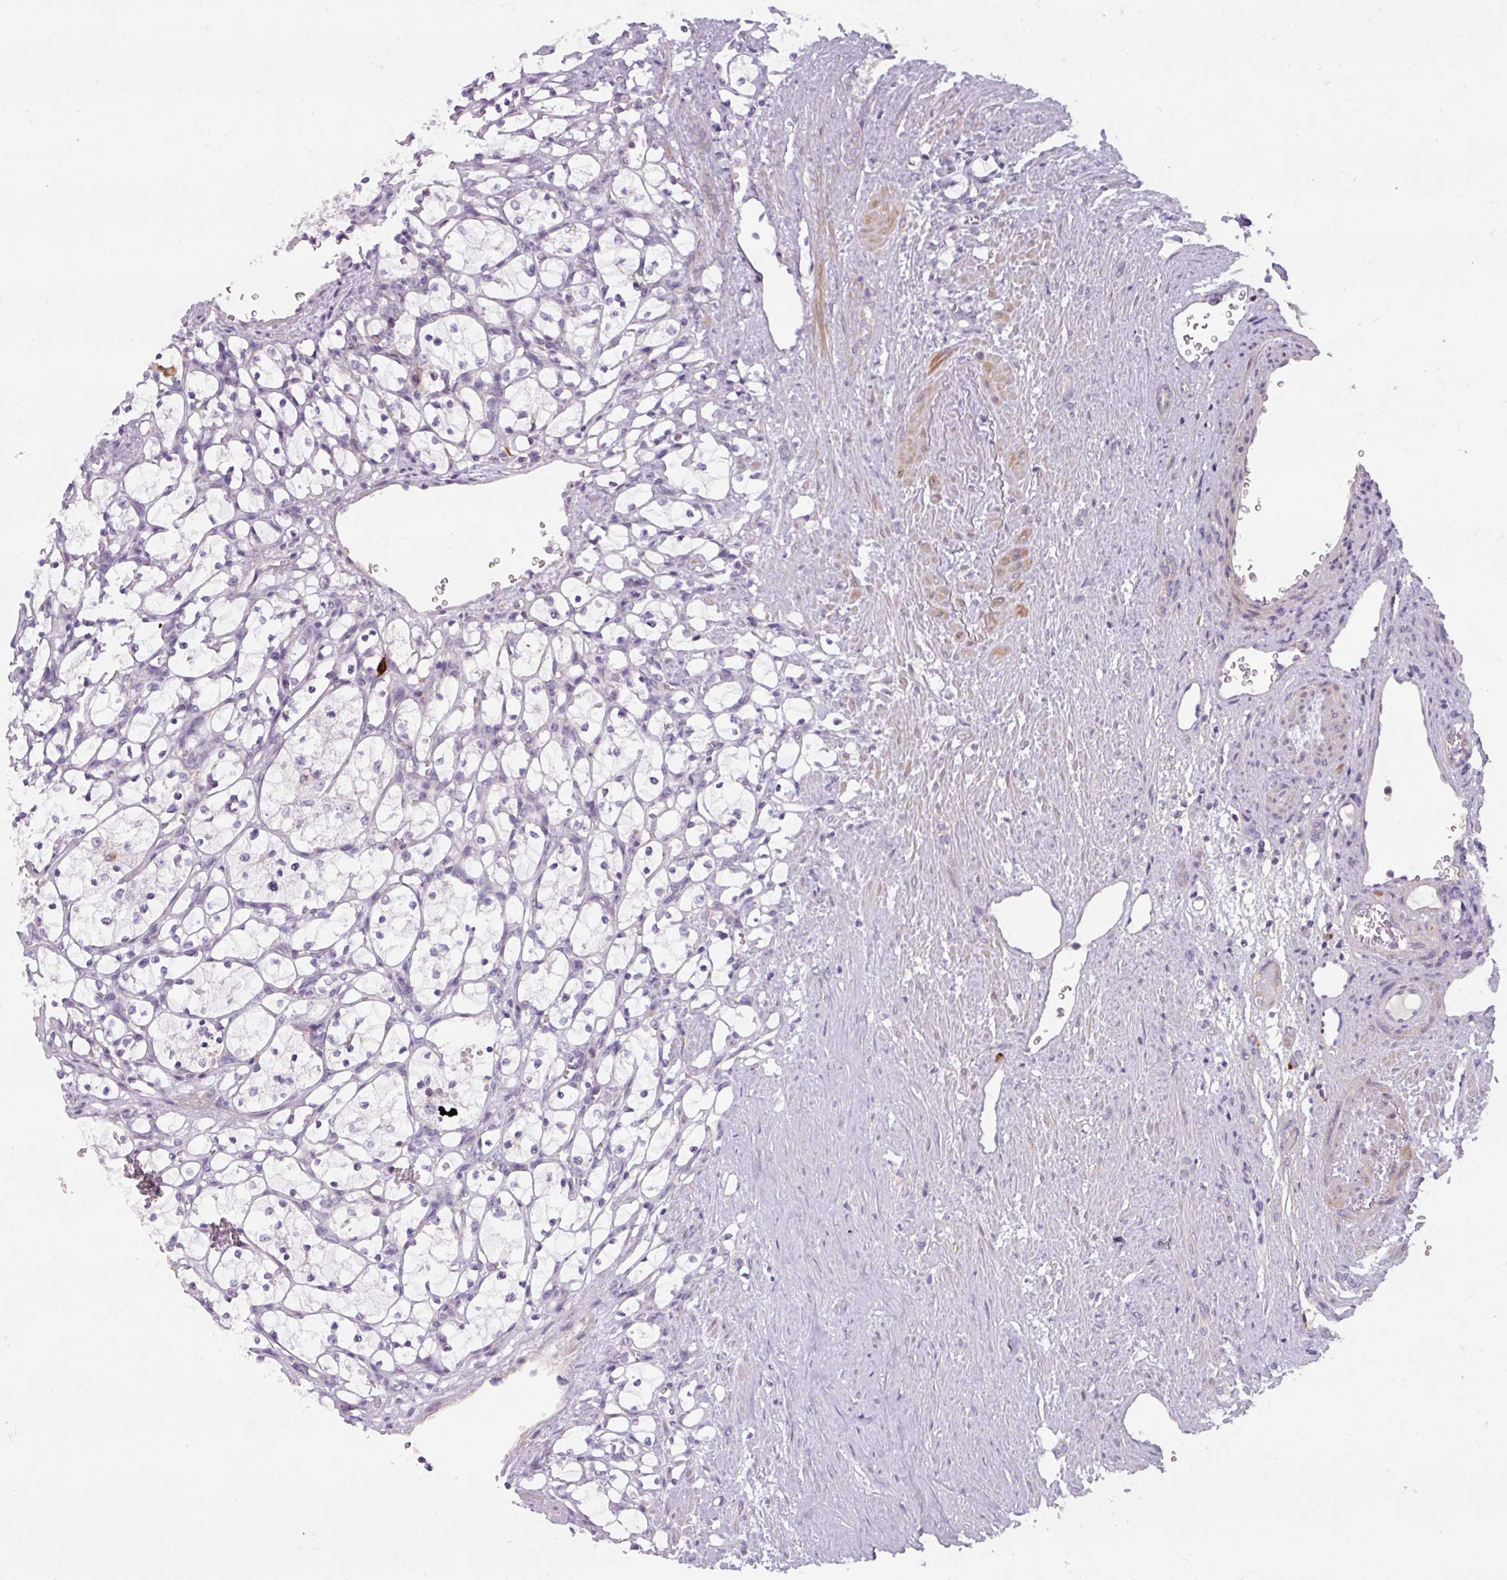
{"staining": {"intensity": "negative", "quantity": "none", "location": "none"}, "tissue": "renal cancer", "cell_type": "Tumor cells", "image_type": "cancer", "snomed": [{"axis": "morphology", "description": "Adenocarcinoma, NOS"}, {"axis": "topography", "description": "Kidney"}], "caption": "High magnification brightfield microscopy of renal cancer (adenocarcinoma) stained with DAB (3,3'-diaminobenzidine) (brown) and counterstained with hematoxylin (blue): tumor cells show no significant staining.", "gene": "C2orf68", "patient": {"sex": "female", "age": 69}}